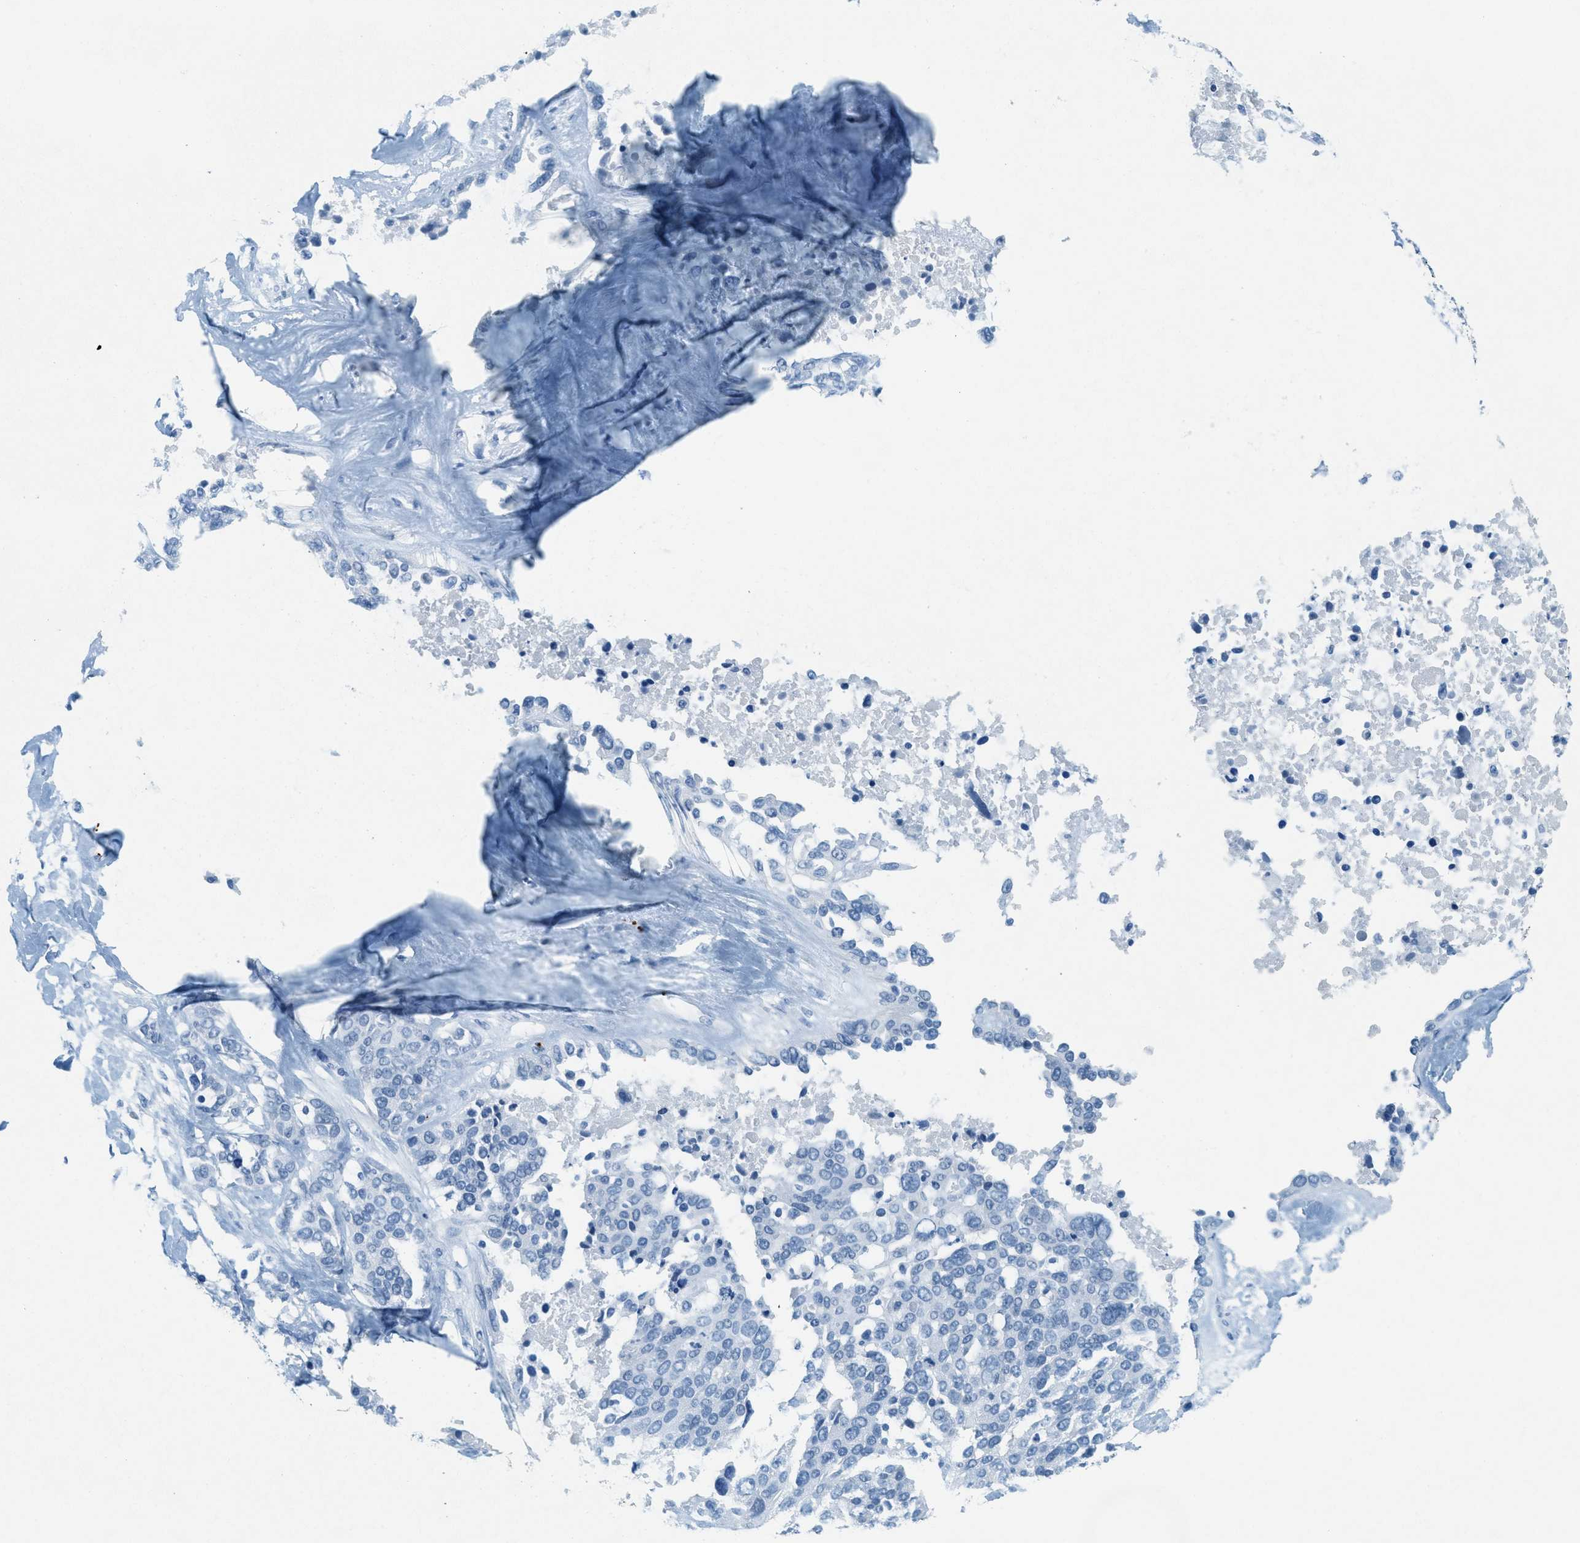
{"staining": {"intensity": "negative", "quantity": "none", "location": "none"}, "tissue": "ovarian cancer", "cell_type": "Tumor cells", "image_type": "cancer", "snomed": [{"axis": "morphology", "description": "Cystadenocarcinoma, serous, NOS"}, {"axis": "topography", "description": "Ovary"}], "caption": "Ovarian cancer (serous cystadenocarcinoma) was stained to show a protein in brown. There is no significant staining in tumor cells.", "gene": "PPBP", "patient": {"sex": "female", "age": 44}}